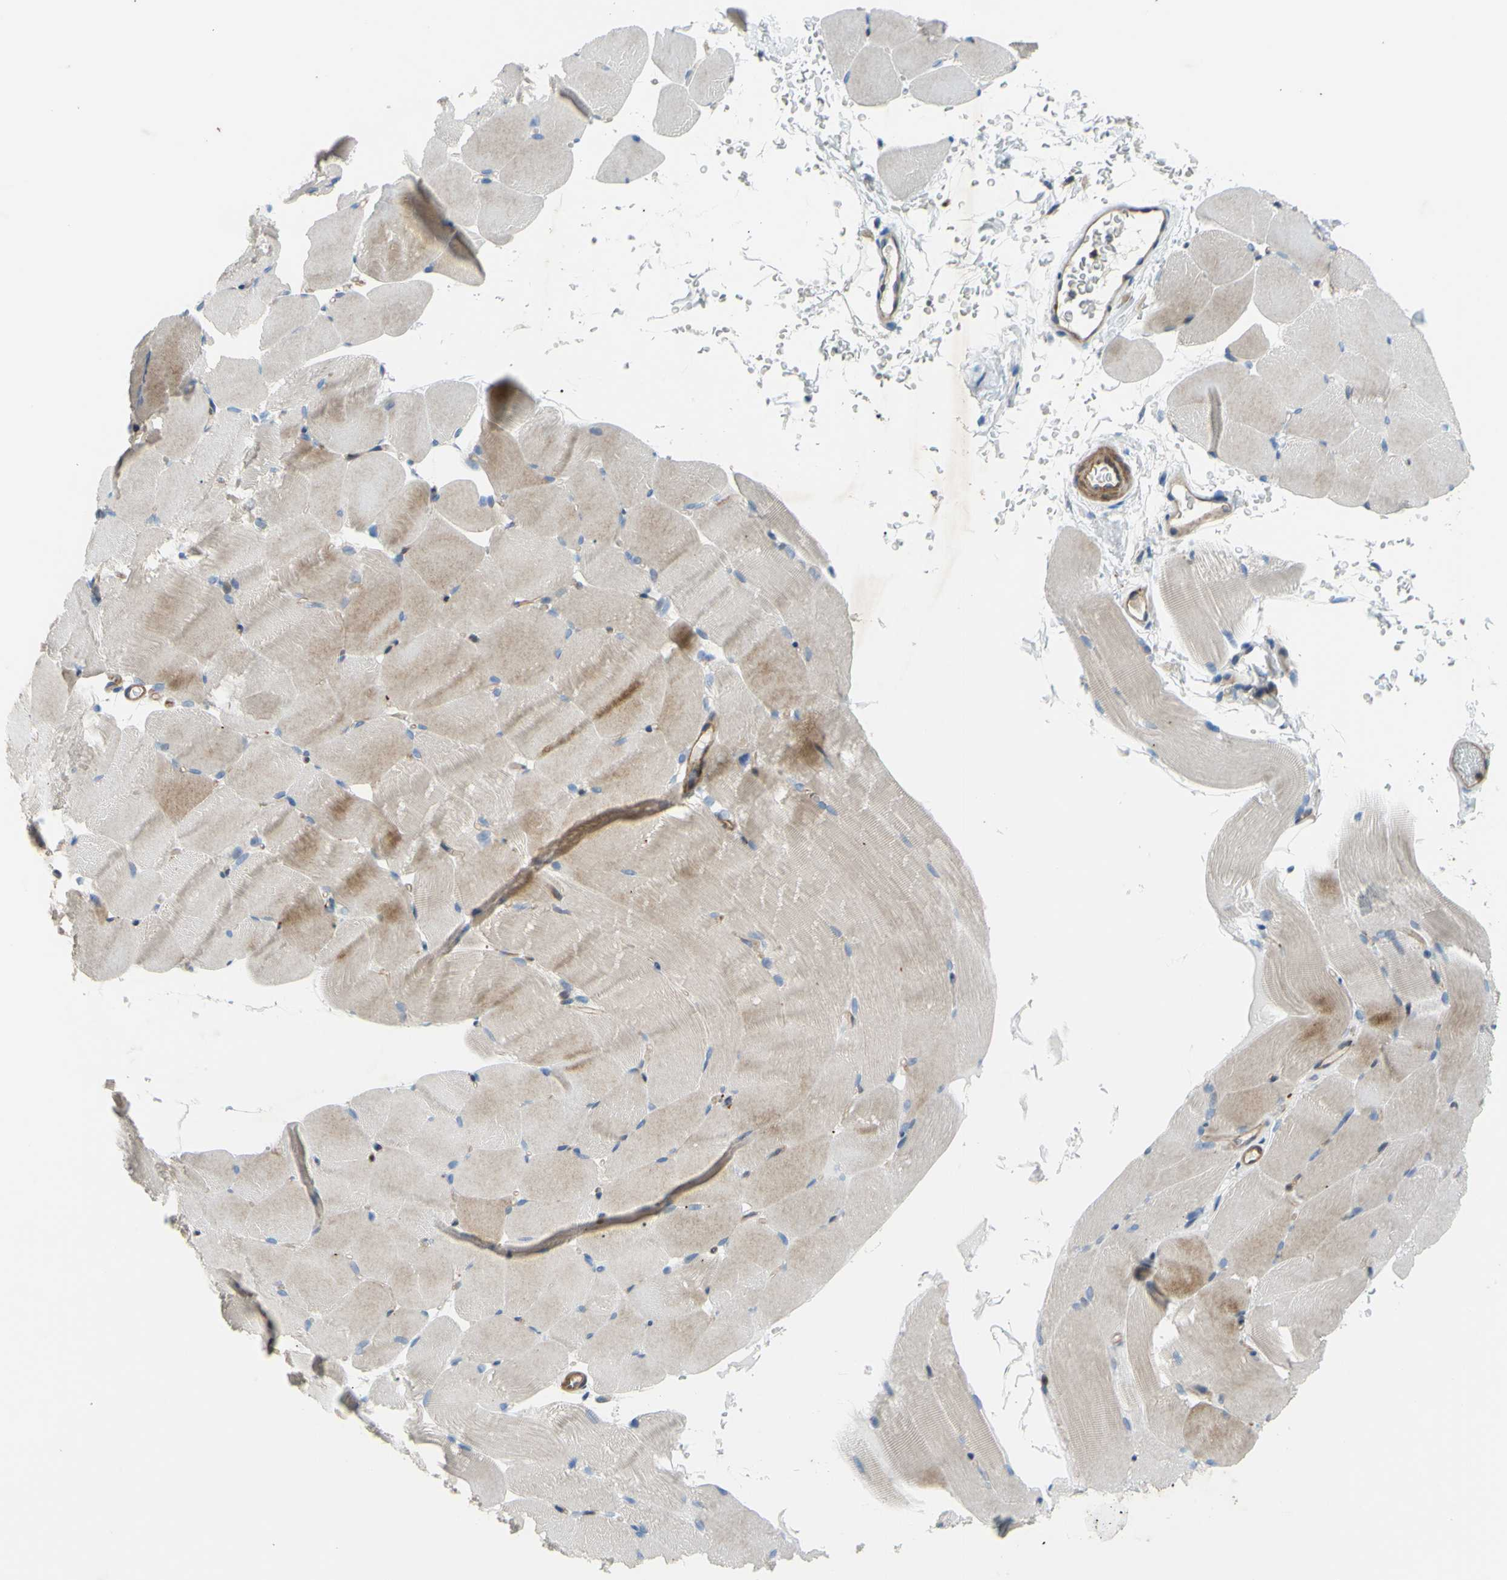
{"staining": {"intensity": "moderate", "quantity": "<25%", "location": "cytoplasmic/membranous"}, "tissue": "skeletal muscle", "cell_type": "Myocytes", "image_type": "normal", "snomed": [{"axis": "morphology", "description": "Normal tissue, NOS"}, {"axis": "topography", "description": "Skeletal muscle"}, {"axis": "topography", "description": "Parathyroid gland"}], "caption": "IHC micrograph of unremarkable skeletal muscle stained for a protein (brown), which demonstrates low levels of moderate cytoplasmic/membranous expression in about <25% of myocytes.", "gene": "PAK2", "patient": {"sex": "female", "age": 37}}